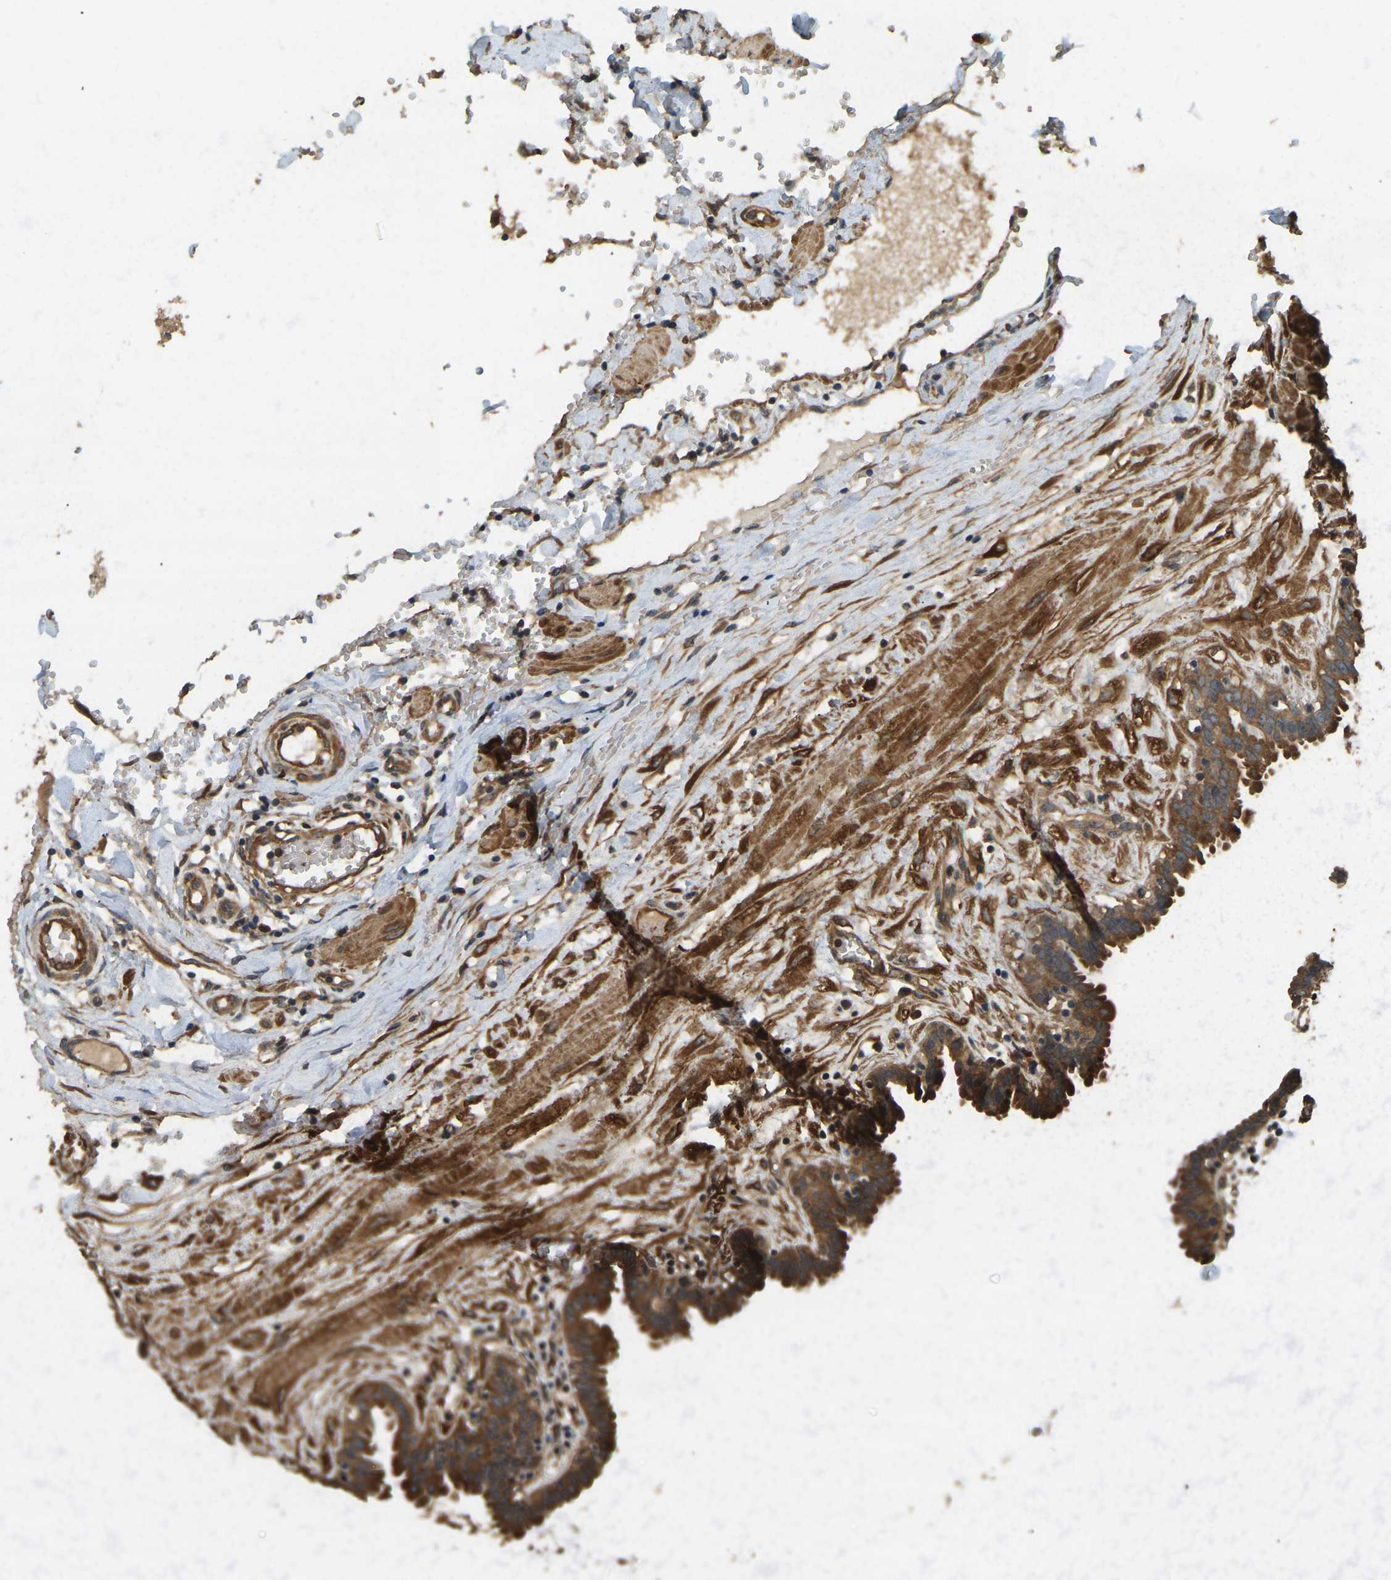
{"staining": {"intensity": "moderate", "quantity": ">75%", "location": "cytoplasmic/membranous"}, "tissue": "fallopian tube", "cell_type": "Glandular cells", "image_type": "normal", "snomed": [{"axis": "morphology", "description": "Normal tissue, NOS"}, {"axis": "topography", "description": "Fallopian tube"}, {"axis": "topography", "description": "Placenta"}], "caption": "Immunohistochemical staining of normal fallopian tube shows >75% levels of moderate cytoplasmic/membranous protein staining in approximately >75% of glandular cells.", "gene": "ERGIC1", "patient": {"sex": "female", "age": 32}}